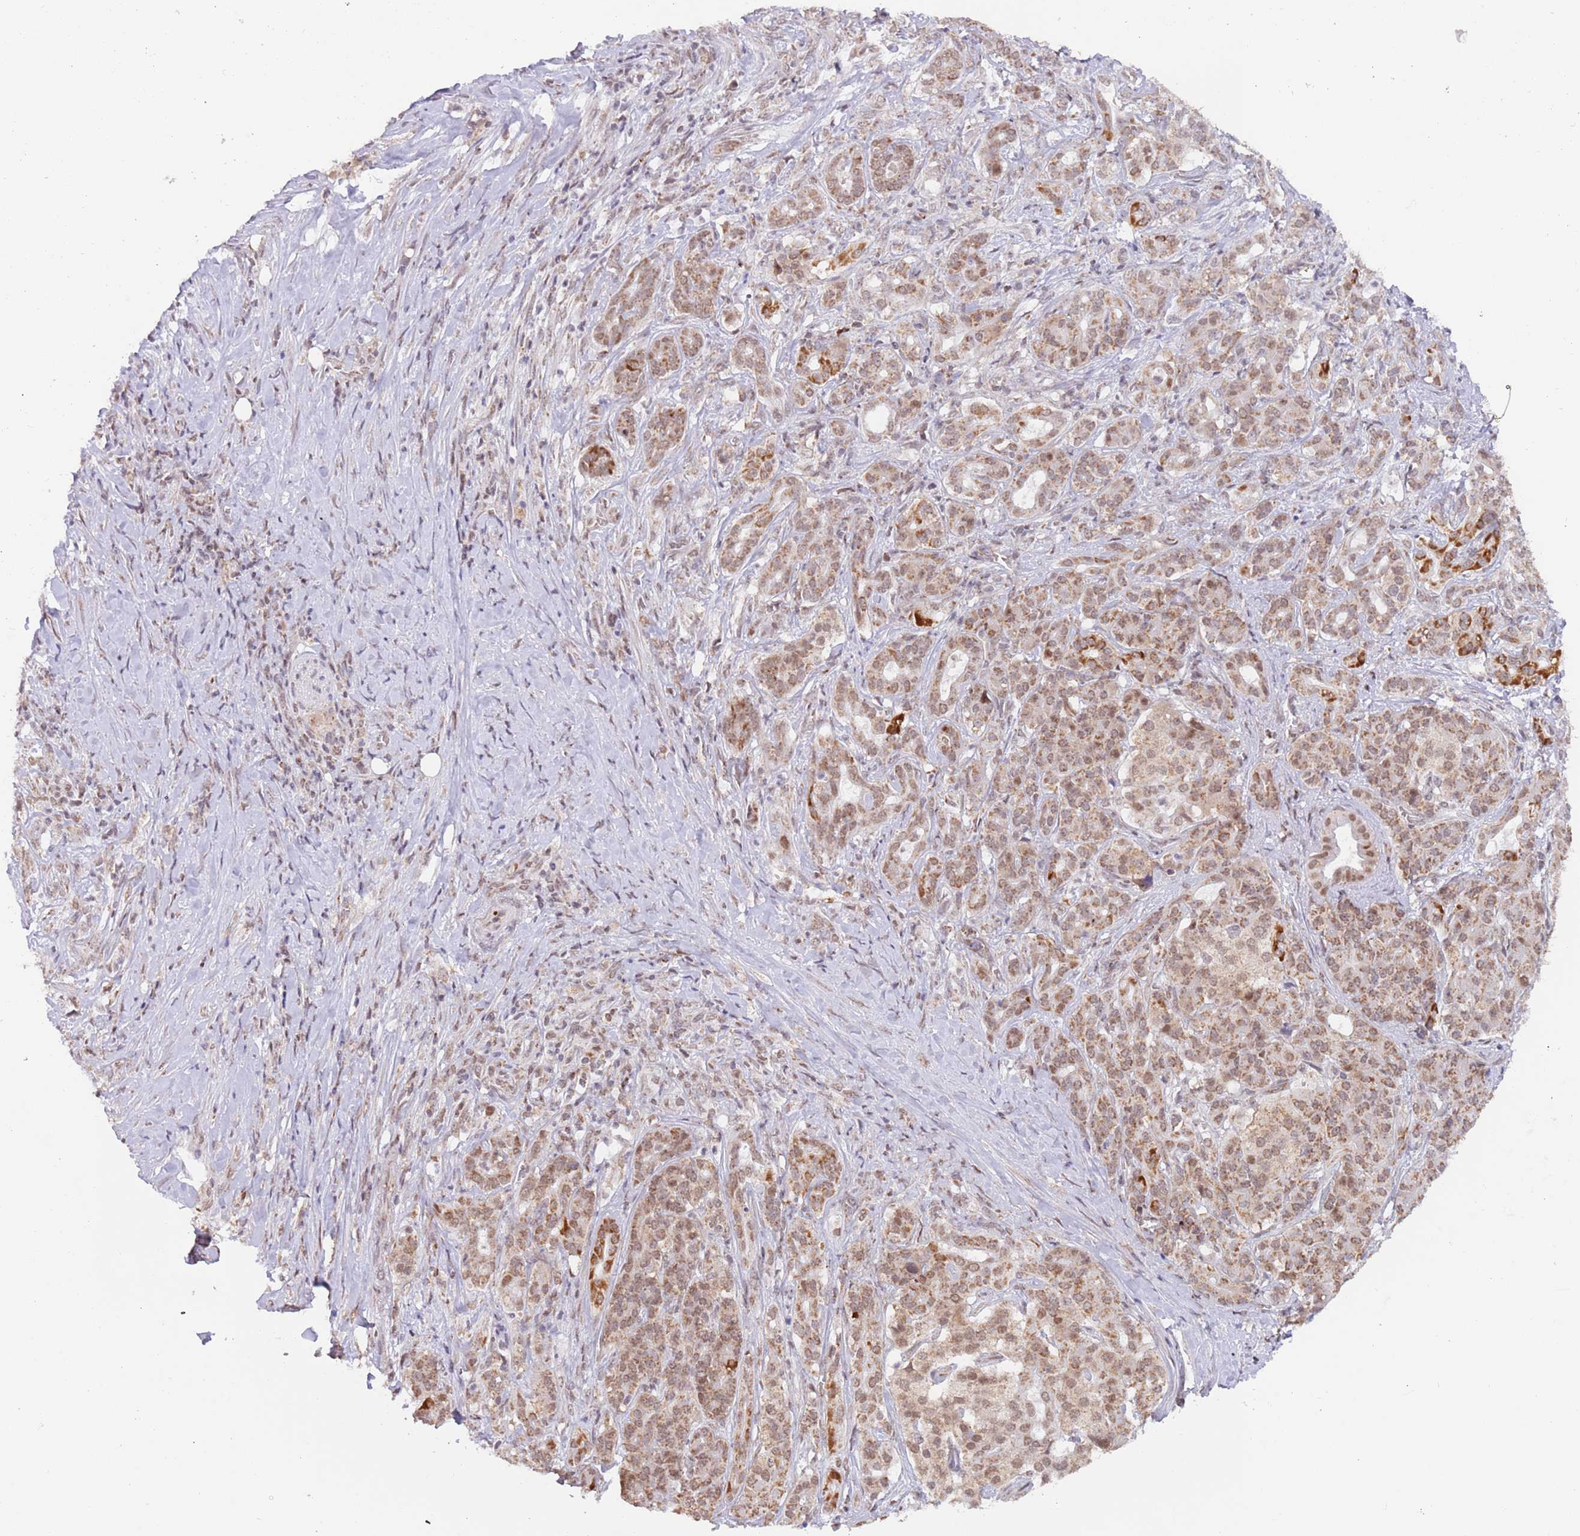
{"staining": {"intensity": "moderate", "quantity": ">75%", "location": "cytoplasmic/membranous"}, "tissue": "pancreatic cancer", "cell_type": "Tumor cells", "image_type": "cancer", "snomed": [{"axis": "morphology", "description": "Adenocarcinoma, NOS"}, {"axis": "topography", "description": "Pancreas"}], "caption": "This photomicrograph displays IHC staining of human pancreatic adenocarcinoma, with medium moderate cytoplasmic/membranous expression in about >75% of tumor cells.", "gene": "TIMM13", "patient": {"sex": "male", "age": 57}}